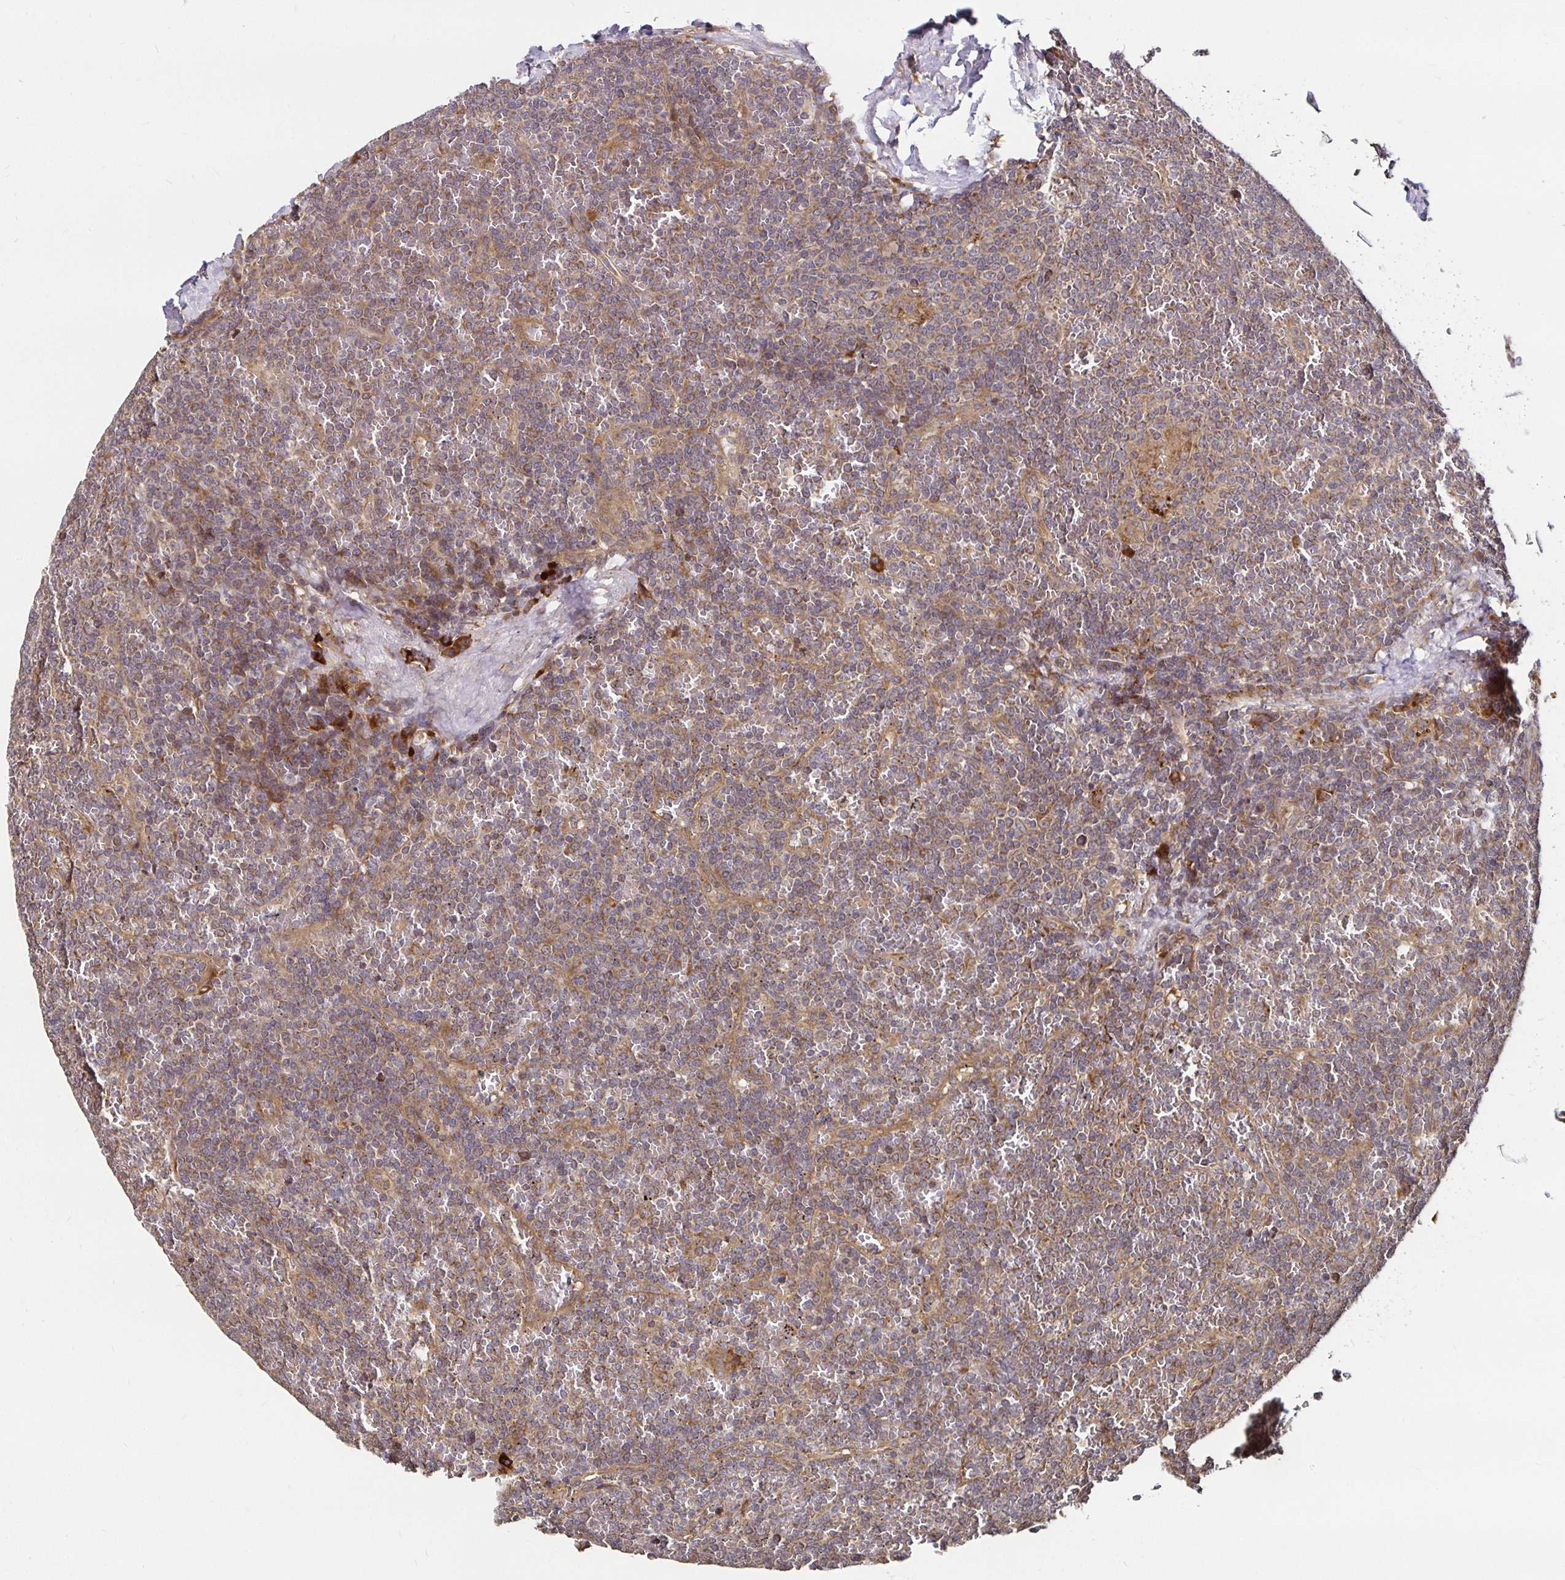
{"staining": {"intensity": "weak", "quantity": "25%-75%", "location": "cytoplasmic/membranous"}, "tissue": "lymphoma", "cell_type": "Tumor cells", "image_type": "cancer", "snomed": [{"axis": "morphology", "description": "Malignant lymphoma, non-Hodgkin's type, Low grade"}, {"axis": "topography", "description": "Spleen"}], "caption": "A high-resolution photomicrograph shows IHC staining of malignant lymphoma, non-Hodgkin's type (low-grade), which reveals weak cytoplasmic/membranous expression in about 25%-75% of tumor cells. The protein of interest is shown in brown color, while the nuclei are stained blue.", "gene": "MLST8", "patient": {"sex": "female", "age": 19}}